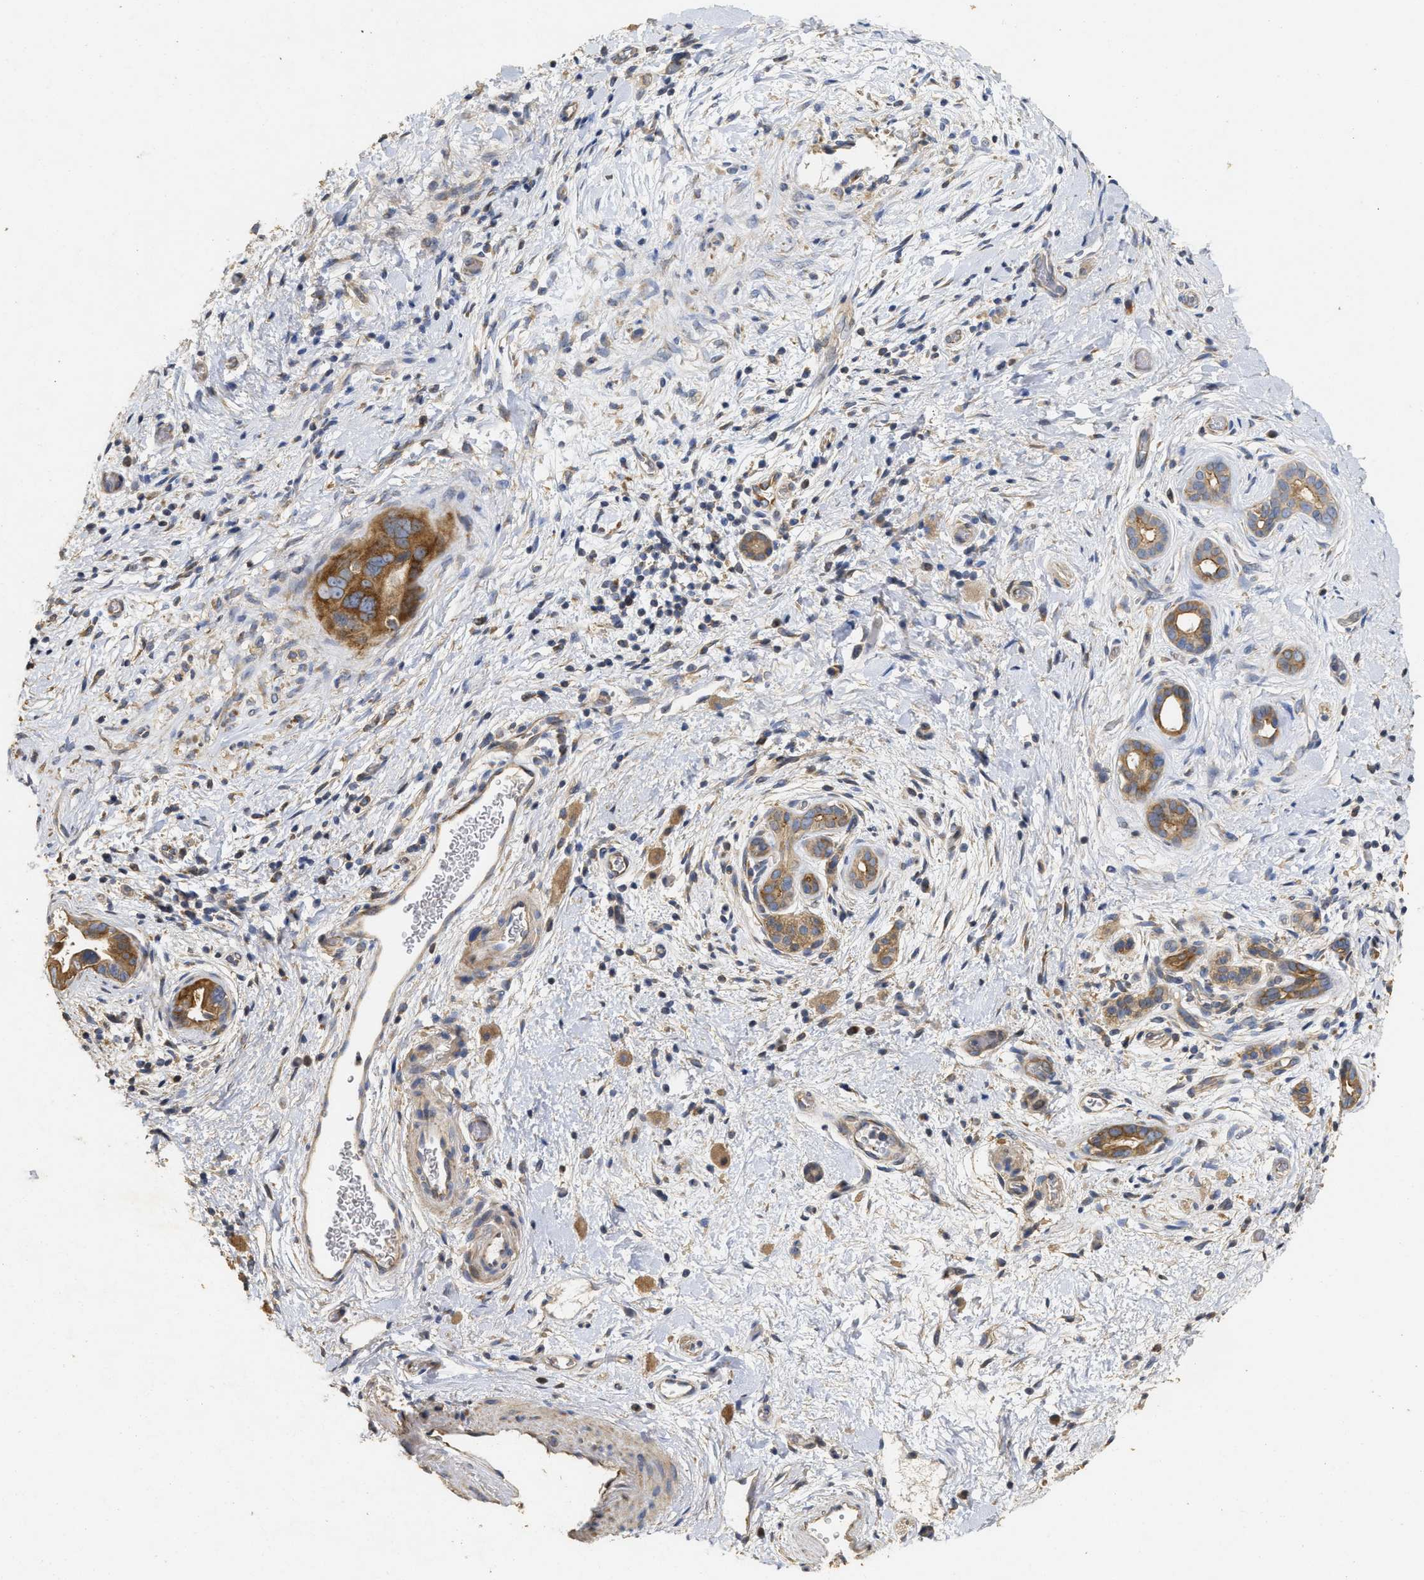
{"staining": {"intensity": "moderate", "quantity": ">75%", "location": "cytoplasmic/membranous"}, "tissue": "pancreatic cancer", "cell_type": "Tumor cells", "image_type": "cancer", "snomed": [{"axis": "morphology", "description": "Adenocarcinoma, NOS"}, {"axis": "topography", "description": "Pancreas"}], "caption": "Immunohistochemistry micrograph of neoplastic tissue: pancreatic cancer (adenocarcinoma) stained using immunohistochemistry (IHC) demonstrates medium levels of moderate protein expression localized specifically in the cytoplasmic/membranous of tumor cells, appearing as a cytoplasmic/membranous brown color.", "gene": "NAV1", "patient": {"sex": "male", "age": 55}}